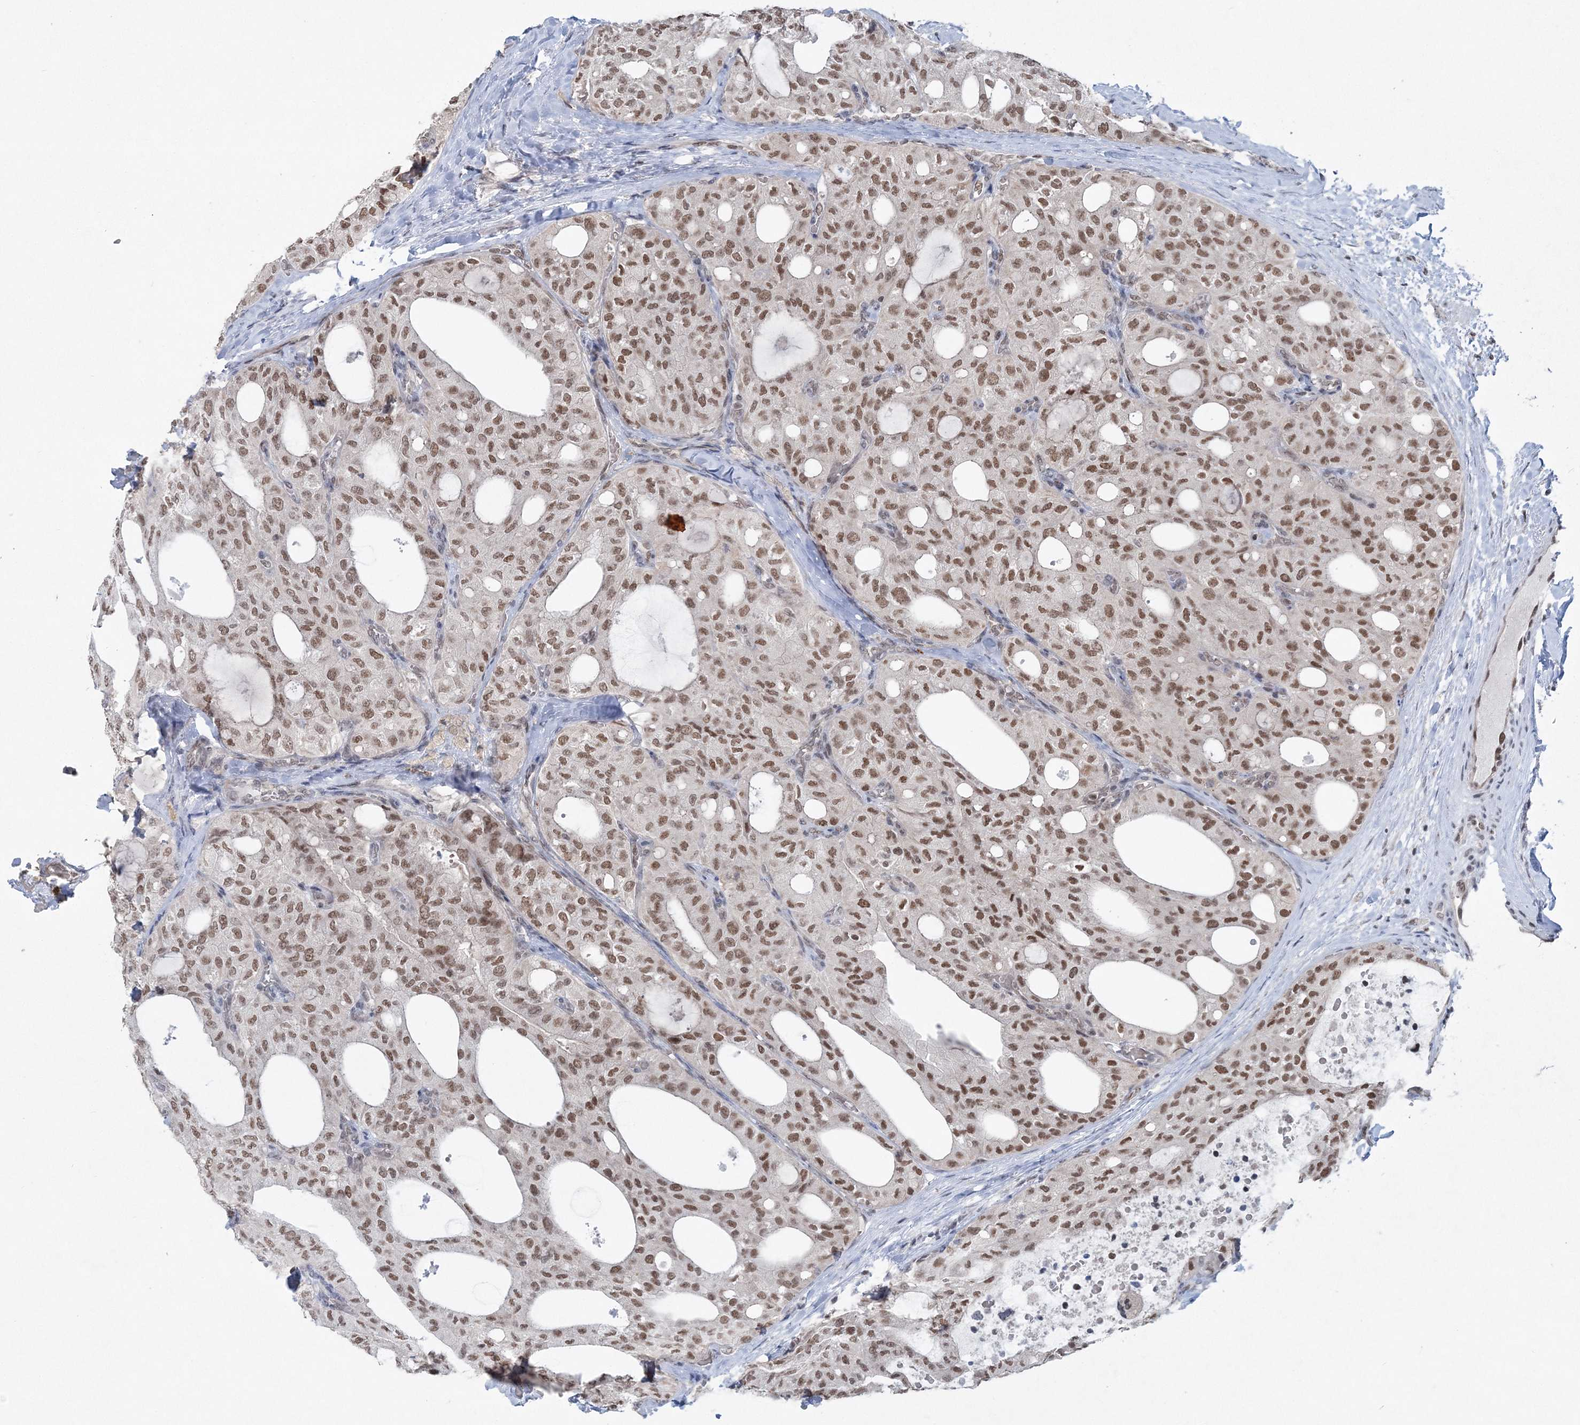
{"staining": {"intensity": "moderate", "quantity": ">75%", "location": "nuclear"}, "tissue": "thyroid cancer", "cell_type": "Tumor cells", "image_type": "cancer", "snomed": [{"axis": "morphology", "description": "Follicular adenoma carcinoma, NOS"}, {"axis": "topography", "description": "Thyroid gland"}], "caption": "Thyroid cancer (follicular adenoma carcinoma) was stained to show a protein in brown. There is medium levels of moderate nuclear expression in approximately >75% of tumor cells.", "gene": "PDS5A", "patient": {"sex": "male", "age": 75}}